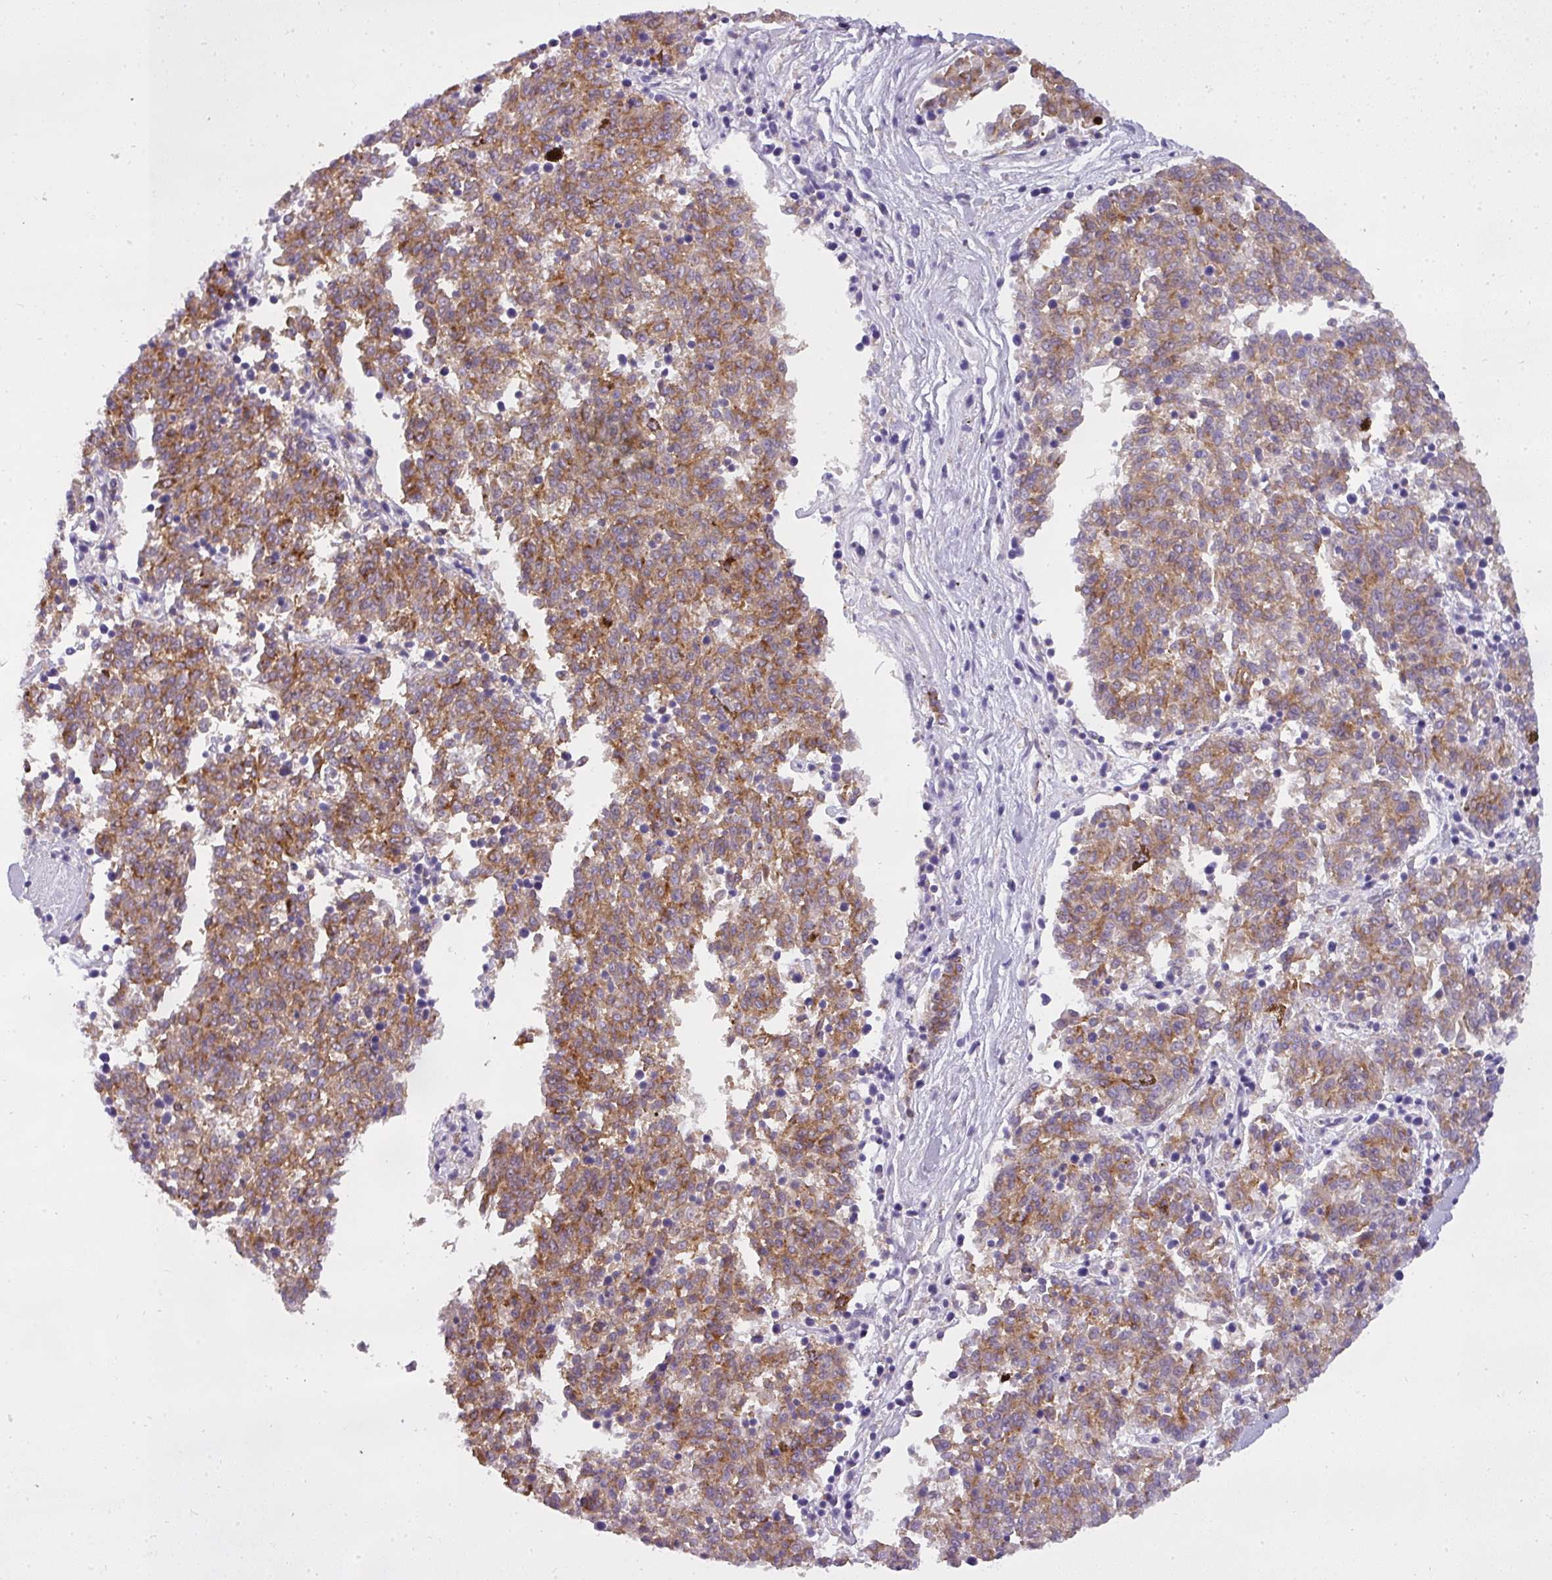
{"staining": {"intensity": "moderate", "quantity": ">75%", "location": "cytoplasmic/membranous"}, "tissue": "melanoma", "cell_type": "Tumor cells", "image_type": "cancer", "snomed": [{"axis": "morphology", "description": "Malignant melanoma, NOS"}, {"axis": "topography", "description": "Skin"}], "caption": "A histopathology image showing moderate cytoplasmic/membranous expression in about >75% of tumor cells in malignant melanoma, as visualized by brown immunohistochemical staining.", "gene": "ATP6V1D", "patient": {"sex": "female", "age": 72}}